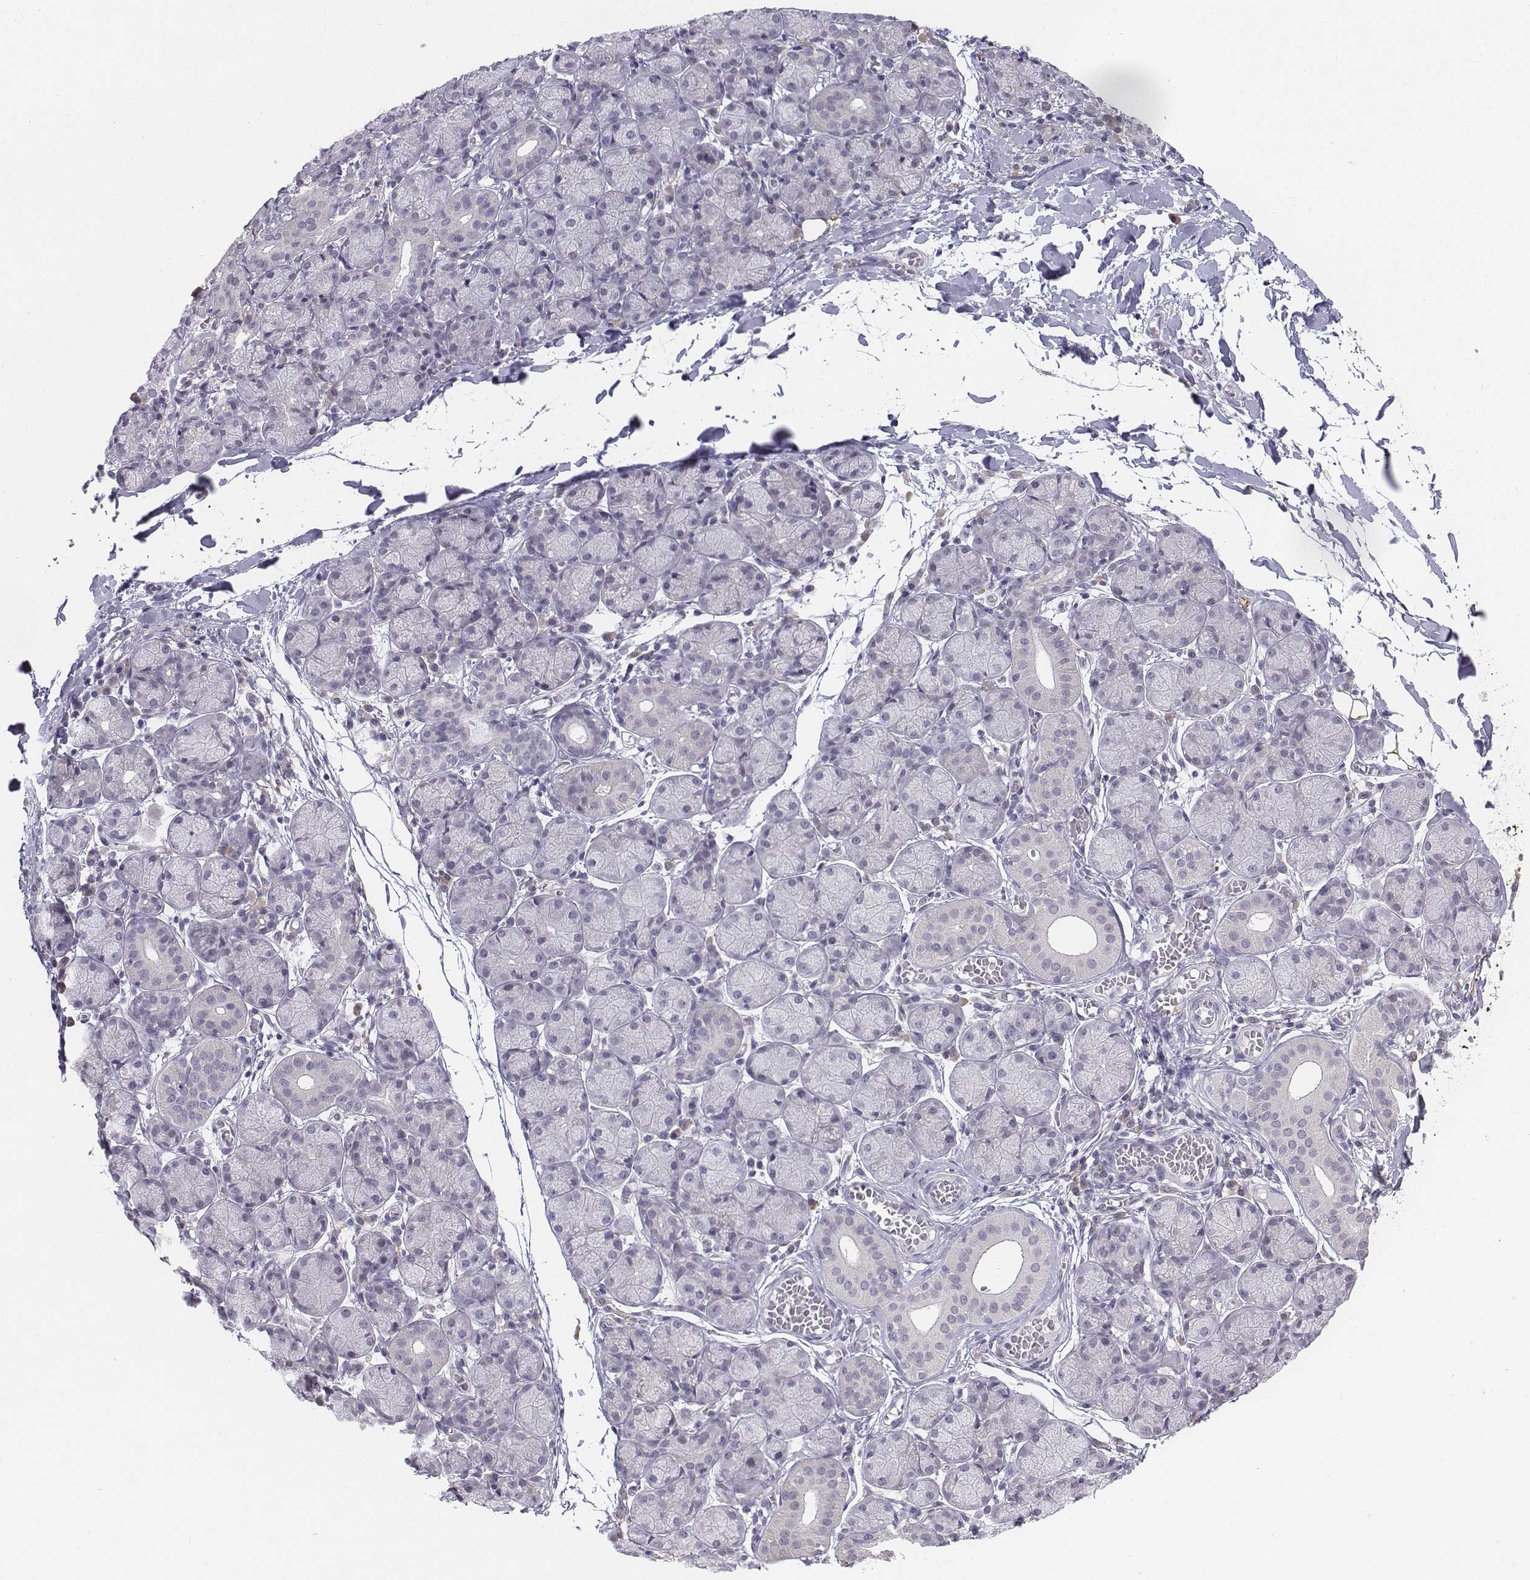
{"staining": {"intensity": "negative", "quantity": "none", "location": "none"}, "tissue": "salivary gland", "cell_type": "Glandular cells", "image_type": "normal", "snomed": [{"axis": "morphology", "description": "Normal tissue, NOS"}, {"axis": "topography", "description": "Salivary gland"}], "caption": "Immunohistochemical staining of unremarkable human salivary gland demonstrates no significant positivity in glandular cells.", "gene": "PENK", "patient": {"sex": "female", "age": 24}}